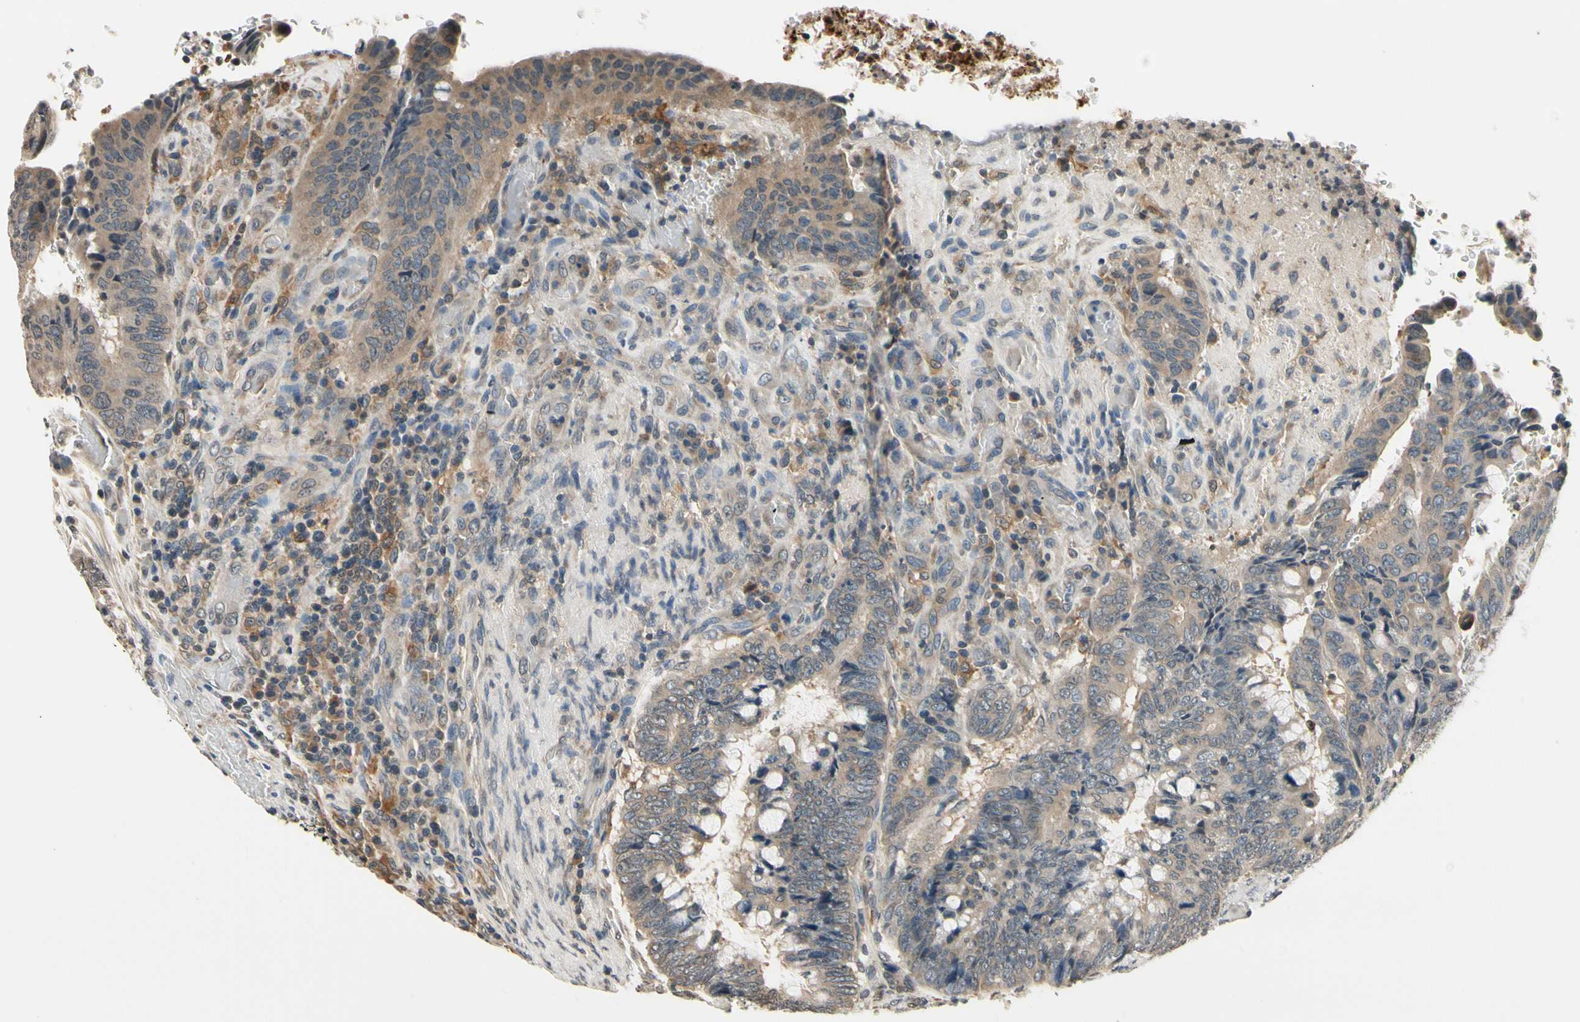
{"staining": {"intensity": "moderate", "quantity": ">75%", "location": "cytoplasmic/membranous"}, "tissue": "colorectal cancer", "cell_type": "Tumor cells", "image_type": "cancer", "snomed": [{"axis": "morphology", "description": "Normal tissue, NOS"}, {"axis": "morphology", "description": "Adenocarcinoma, NOS"}, {"axis": "topography", "description": "Rectum"}, {"axis": "topography", "description": "Peripheral nerve tissue"}], "caption": "Immunohistochemical staining of colorectal adenocarcinoma displays medium levels of moderate cytoplasmic/membranous protein positivity in about >75% of tumor cells.", "gene": "GCLC", "patient": {"sex": "male", "age": 92}}